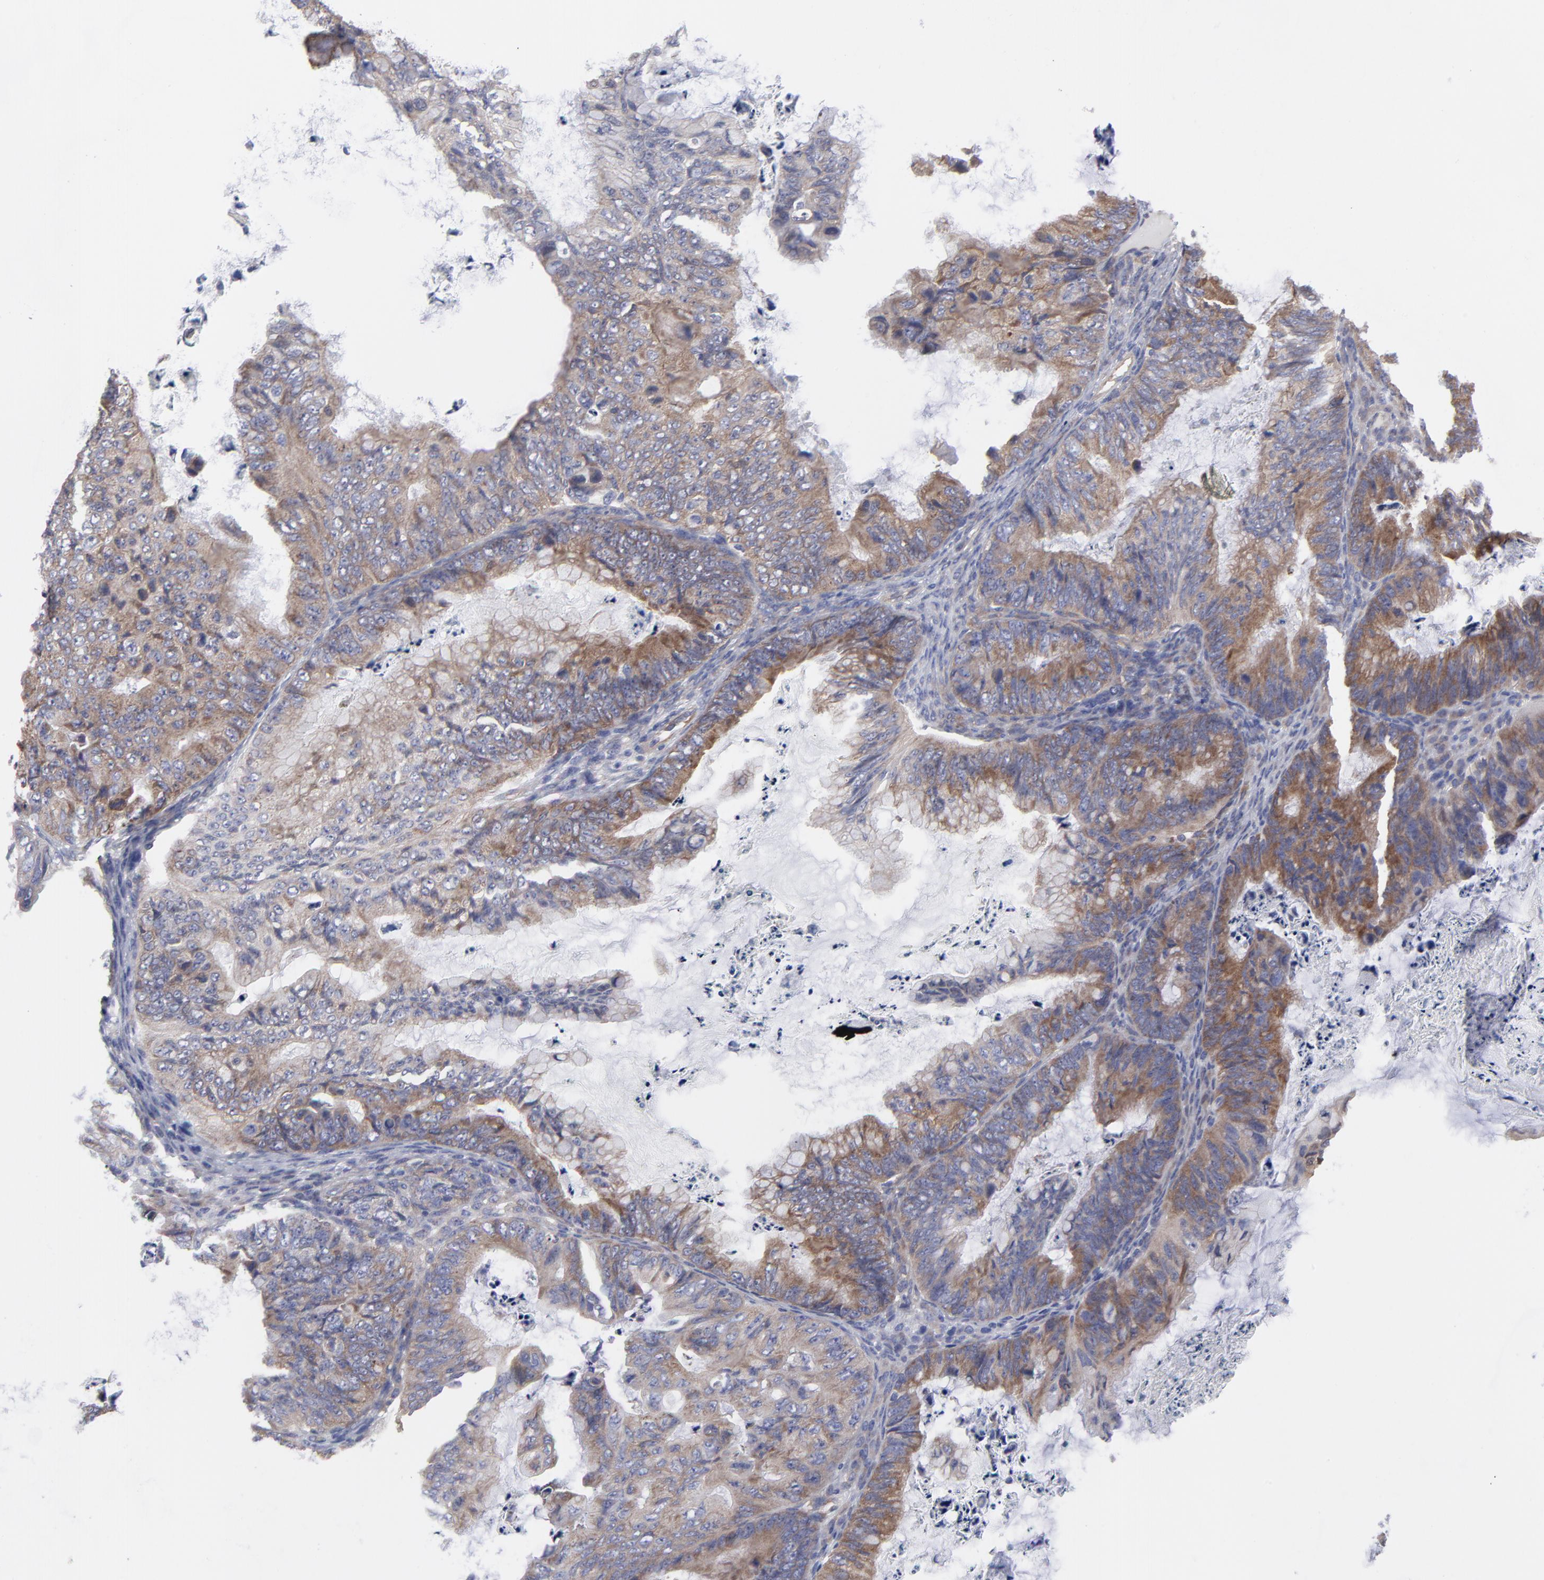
{"staining": {"intensity": "weak", "quantity": "25%-75%", "location": "cytoplasmic/membranous"}, "tissue": "ovarian cancer", "cell_type": "Tumor cells", "image_type": "cancer", "snomed": [{"axis": "morphology", "description": "Cystadenocarcinoma, mucinous, NOS"}, {"axis": "topography", "description": "Ovary"}], "caption": "A brown stain shows weak cytoplasmic/membranous expression of a protein in mucinous cystadenocarcinoma (ovarian) tumor cells. The staining was performed using DAB (3,3'-diaminobenzidine), with brown indicating positive protein expression. Nuclei are stained blue with hematoxylin.", "gene": "NFKBIA", "patient": {"sex": "female", "age": 36}}